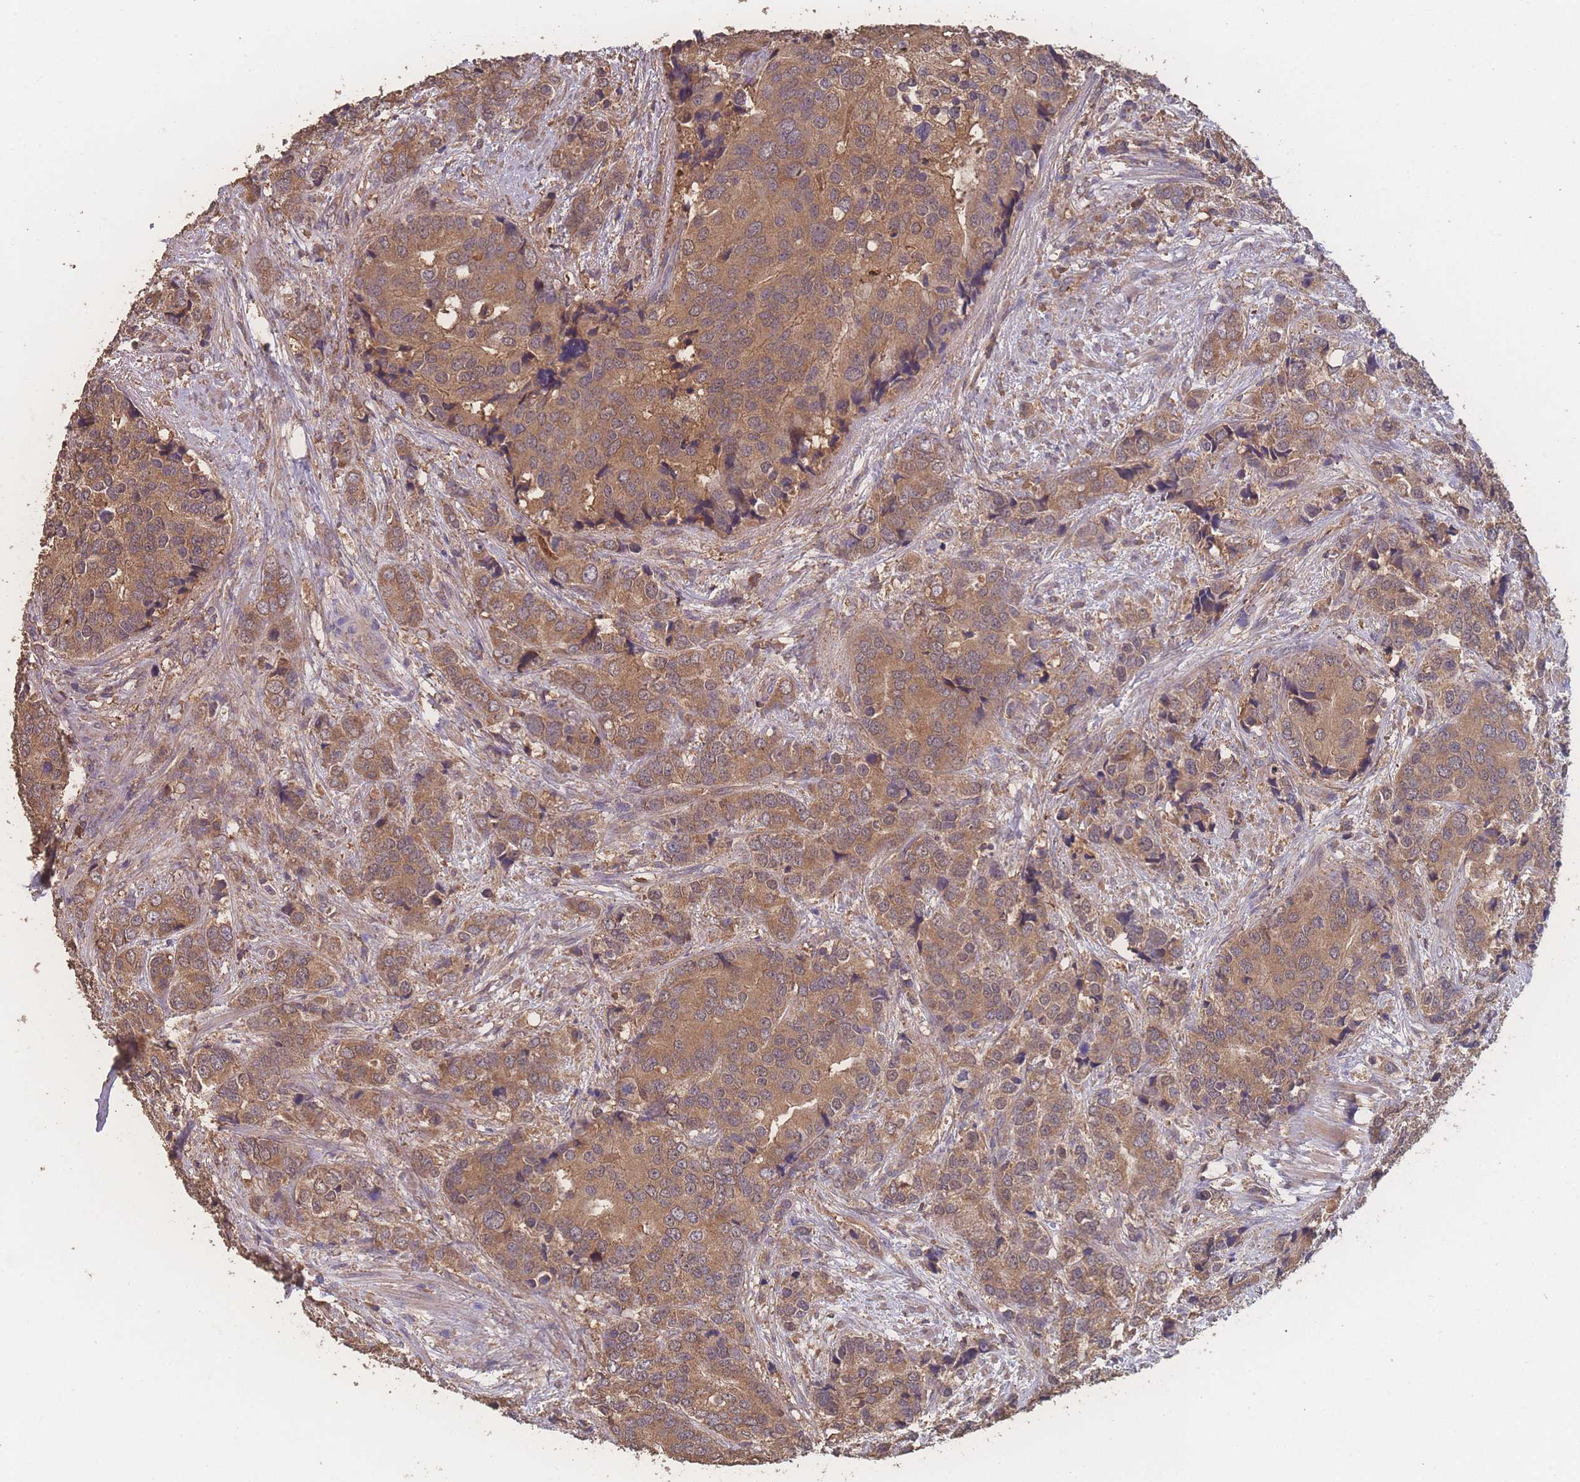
{"staining": {"intensity": "moderate", "quantity": ">75%", "location": "cytoplasmic/membranous"}, "tissue": "prostate cancer", "cell_type": "Tumor cells", "image_type": "cancer", "snomed": [{"axis": "morphology", "description": "Adenocarcinoma, High grade"}, {"axis": "topography", "description": "Prostate"}], "caption": "A high-resolution micrograph shows immunohistochemistry staining of prostate cancer, which demonstrates moderate cytoplasmic/membranous staining in approximately >75% of tumor cells.", "gene": "ATXN10", "patient": {"sex": "male", "age": 62}}